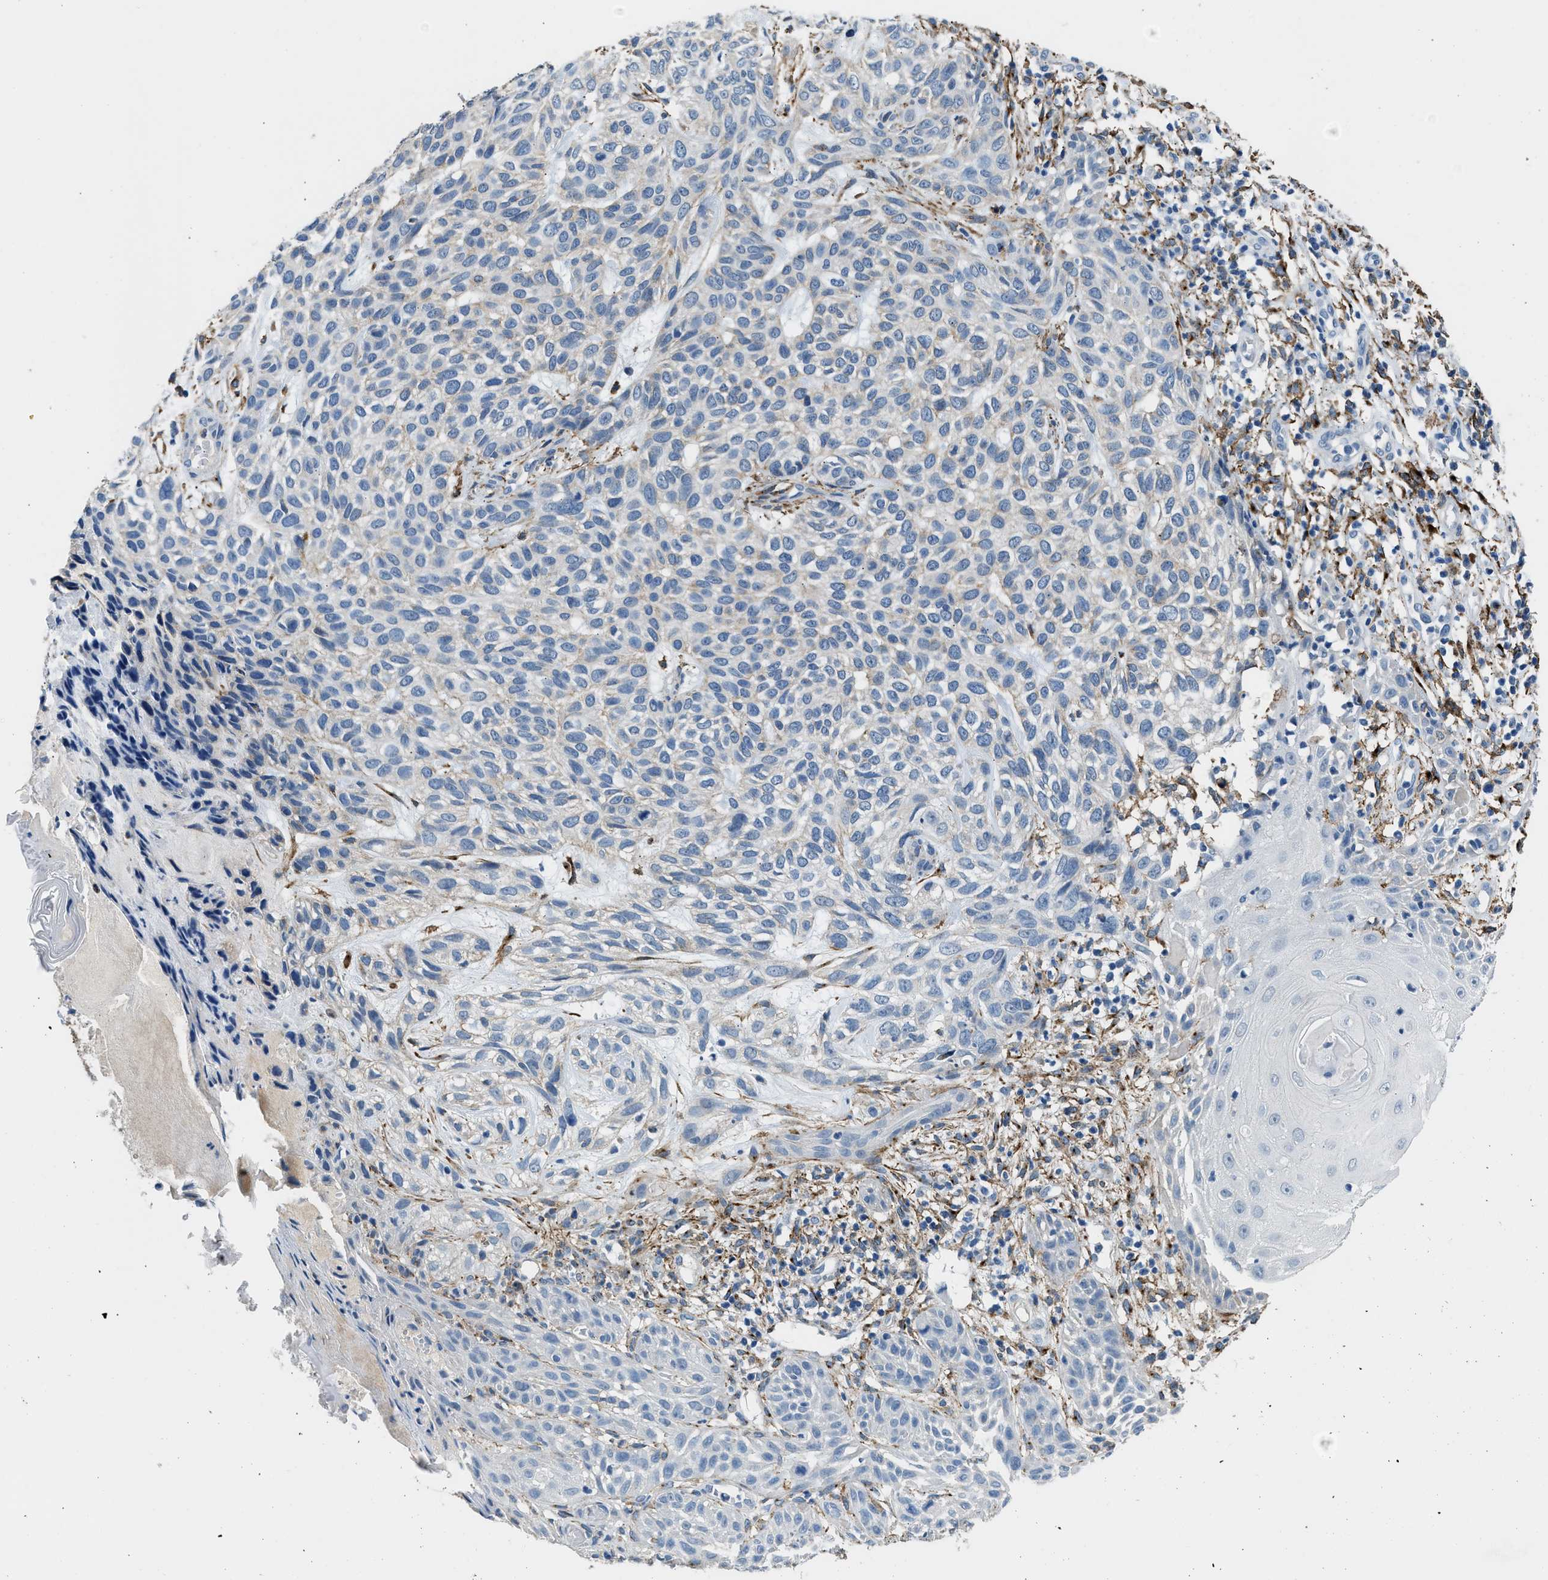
{"staining": {"intensity": "negative", "quantity": "none", "location": "none"}, "tissue": "skin cancer", "cell_type": "Tumor cells", "image_type": "cancer", "snomed": [{"axis": "morphology", "description": "Normal tissue, NOS"}, {"axis": "morphology", "description": "Basal cell carcinoma"}, {"axis": "topography", "description": "Skin"}], "caption": "Photomicrograph shows no protein positivity in tumor cells of skin cancer (basal cell carcinoma) tissue.", "gene": "LRP1", "patient": {"sex": "male", "age": 79}}